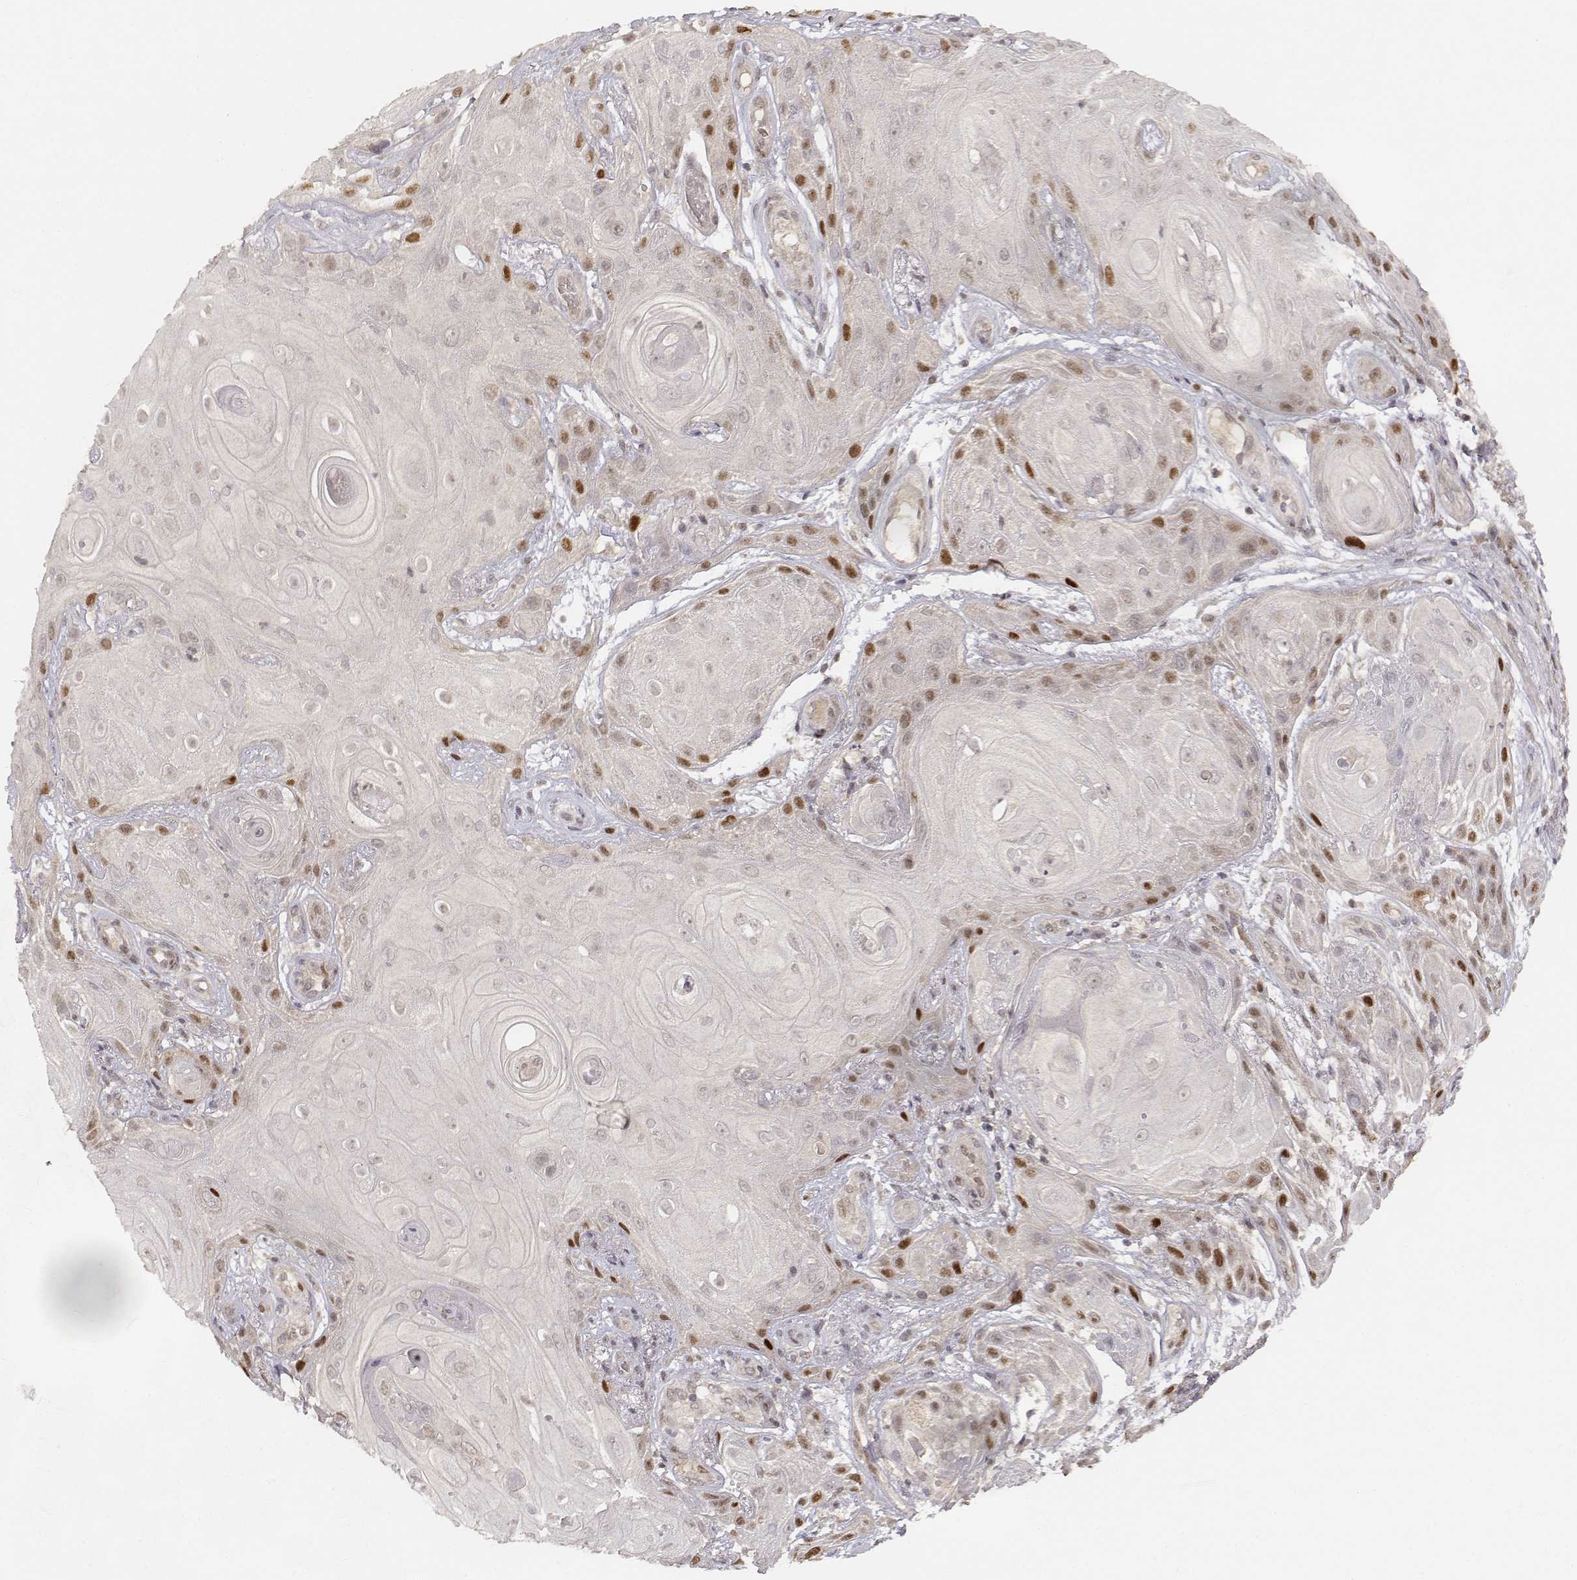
{"staining": {"intensity": "moderate", "quantity": "<25%", "location": "nuclear"}, "tissue": "skin cancer", "cell_type": "Tumor cells", "image_type": "cancer", "snomed": [{"axis": "morphology", "description": "Squamous cell carcinoma, NOS"}, {"axis": "topography", "description": "Skin"}], "caption": "A brown stain labels moderate nuclear expression of a protein in skin cancer (squamous cell carcinoma) tumor cells.", "gene": "FANCD2", "patient": {"sex": "male", "age": 62}}